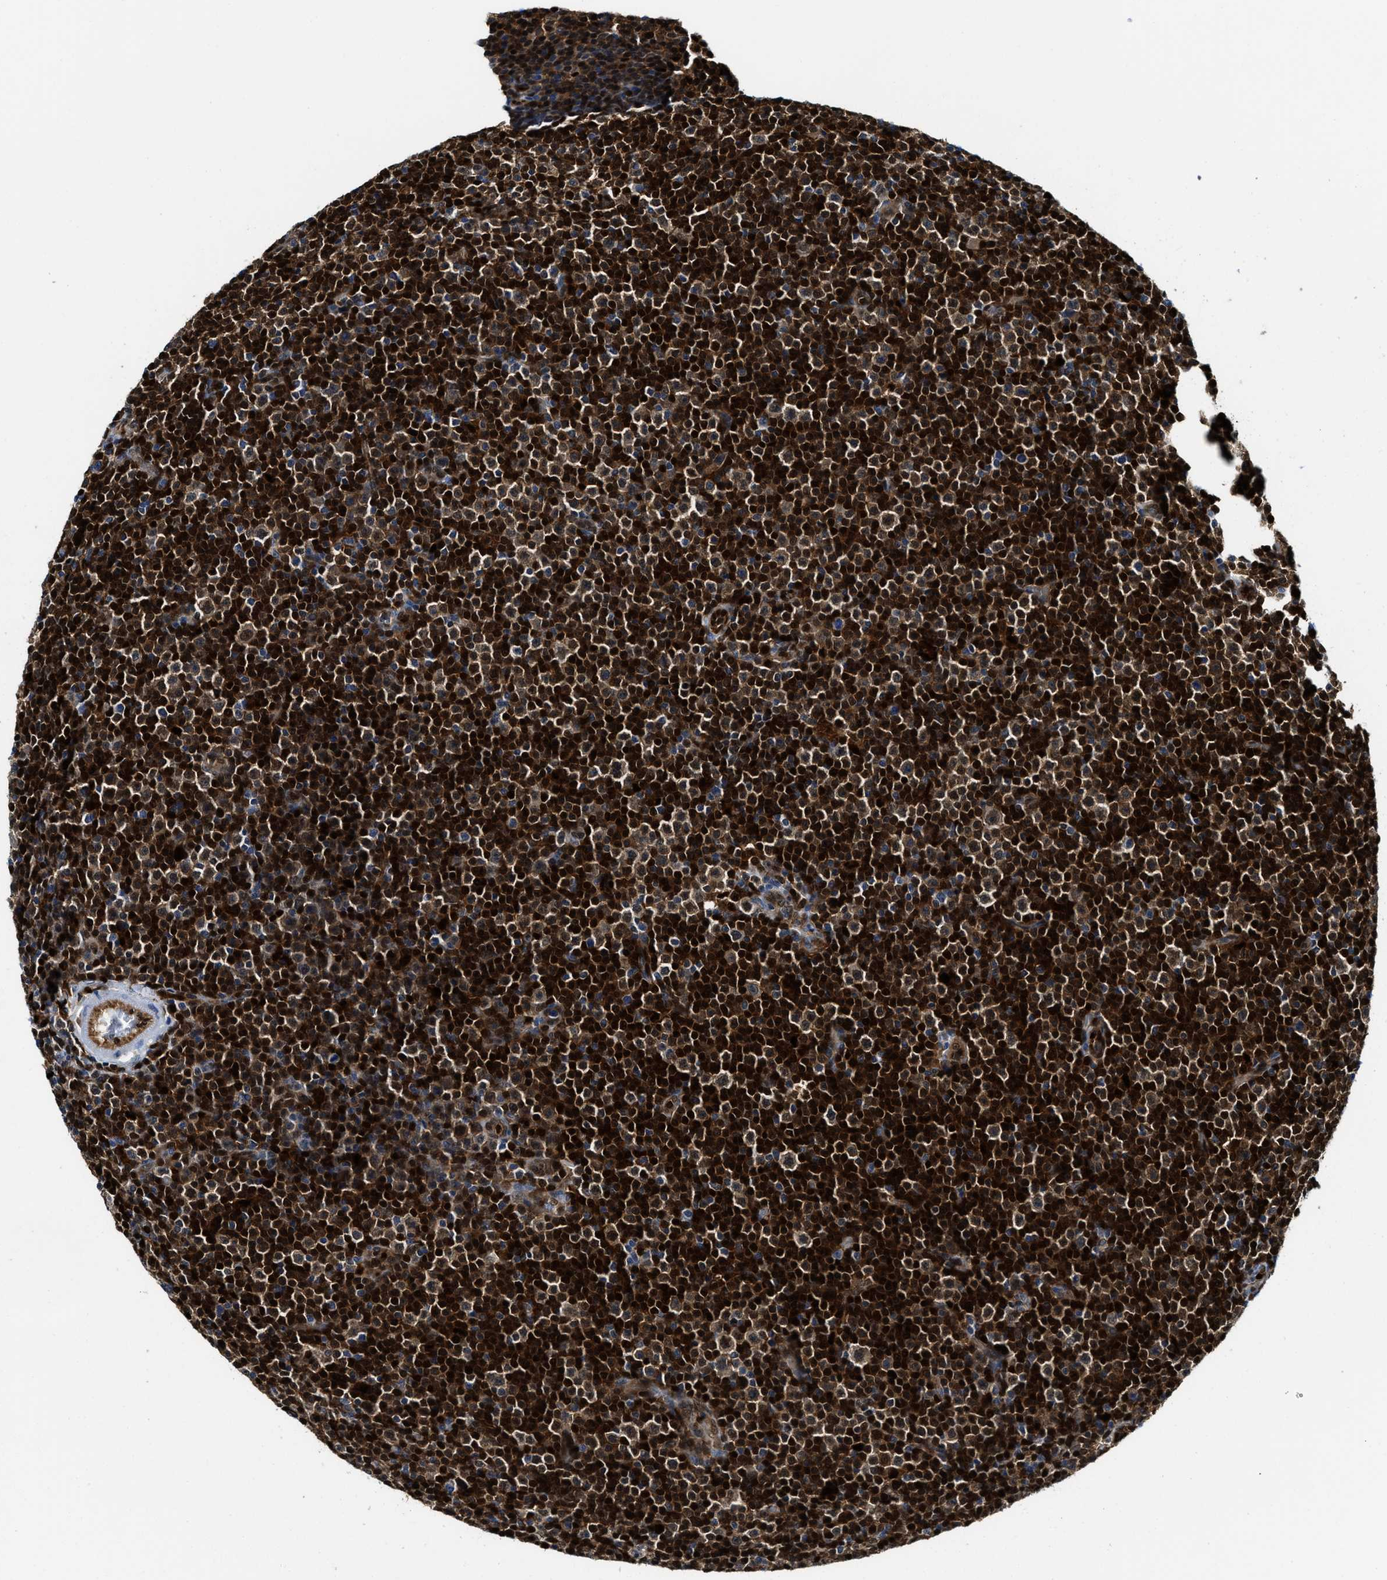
{"staining": {"intensity": "strong", "quantity": ">75%", "location": "cytoplasmic/membranous,nuclear"}, "tissue": "lymphoma", "cell_type": "Tumor cells", "image_type": "cancer", "snomed": [{"axis": "morphology", "description": "Malignant lymphoma, non-Hodgkin's type, Low grade"}, {"axis": "topography", "description": "Lymph node"}], "caption": "Malignant lymphoma, non-Hodgkin's type (low-grade) stained with a protein marker shows strong staining in tumor cells.", "gene": "LTA4H", "patient": {"sex": "female", "age": 67}}